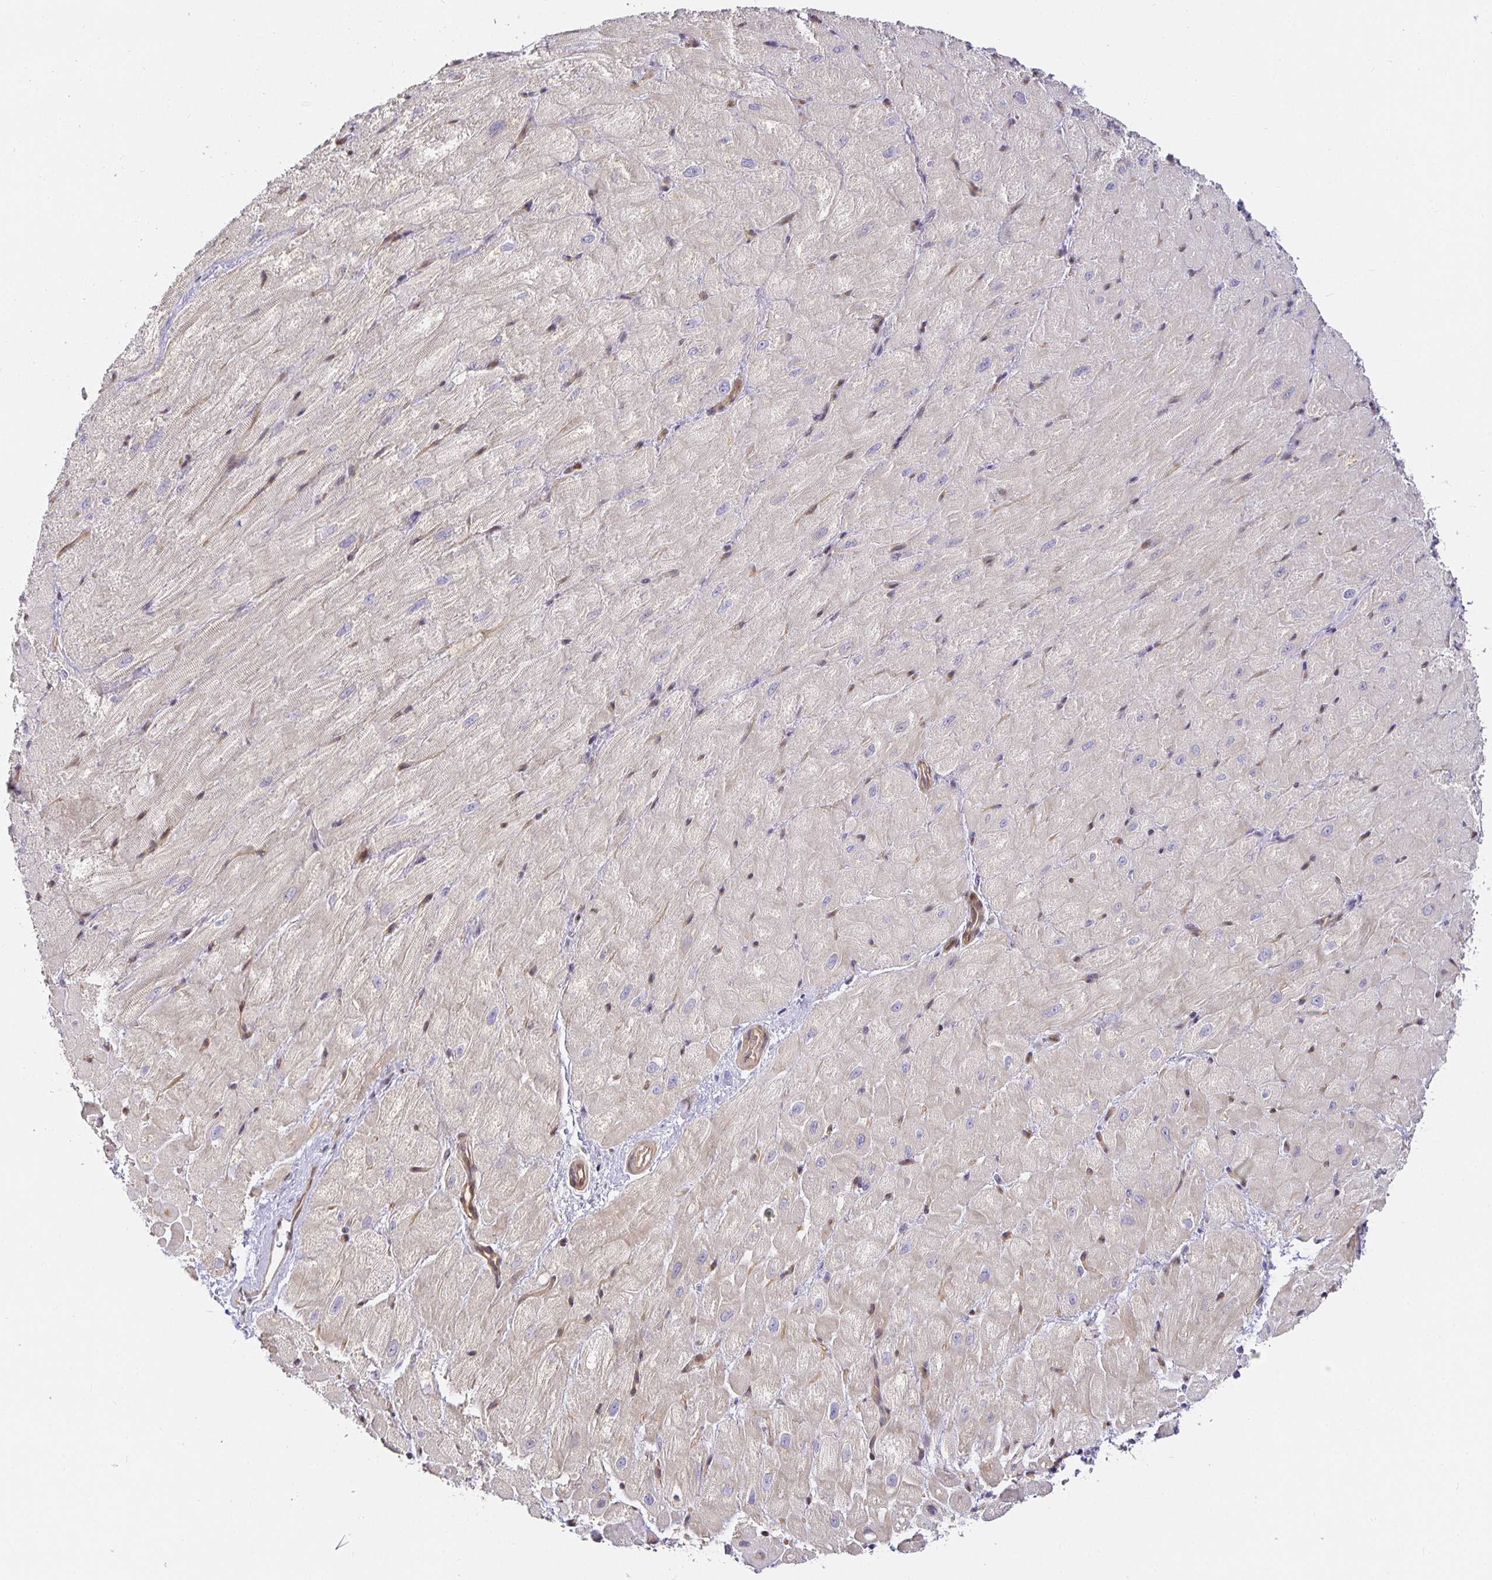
{"staining": {"intensity": "weak", "quantity": "25%-75%", "location": "cytoplasmic/membranous"}, "tissue": "heart muscle", "cell_type": "Cardiomyocytes", "image_type": "normal", "snomed": [{"axis": "morphology", "description": "Normal tissue, NOS"}, {"axis": "topography", "description": "Heart"}], "caption": "Heart muscle stained for a protein demonstrates weak cytoplasmic/membranous positivity in cardiomyocytes. (Brightfield microscopy of DAB IHC at high magnification).", "gene": "TJP3", "patient": {"sex": "male", "age": 62}}